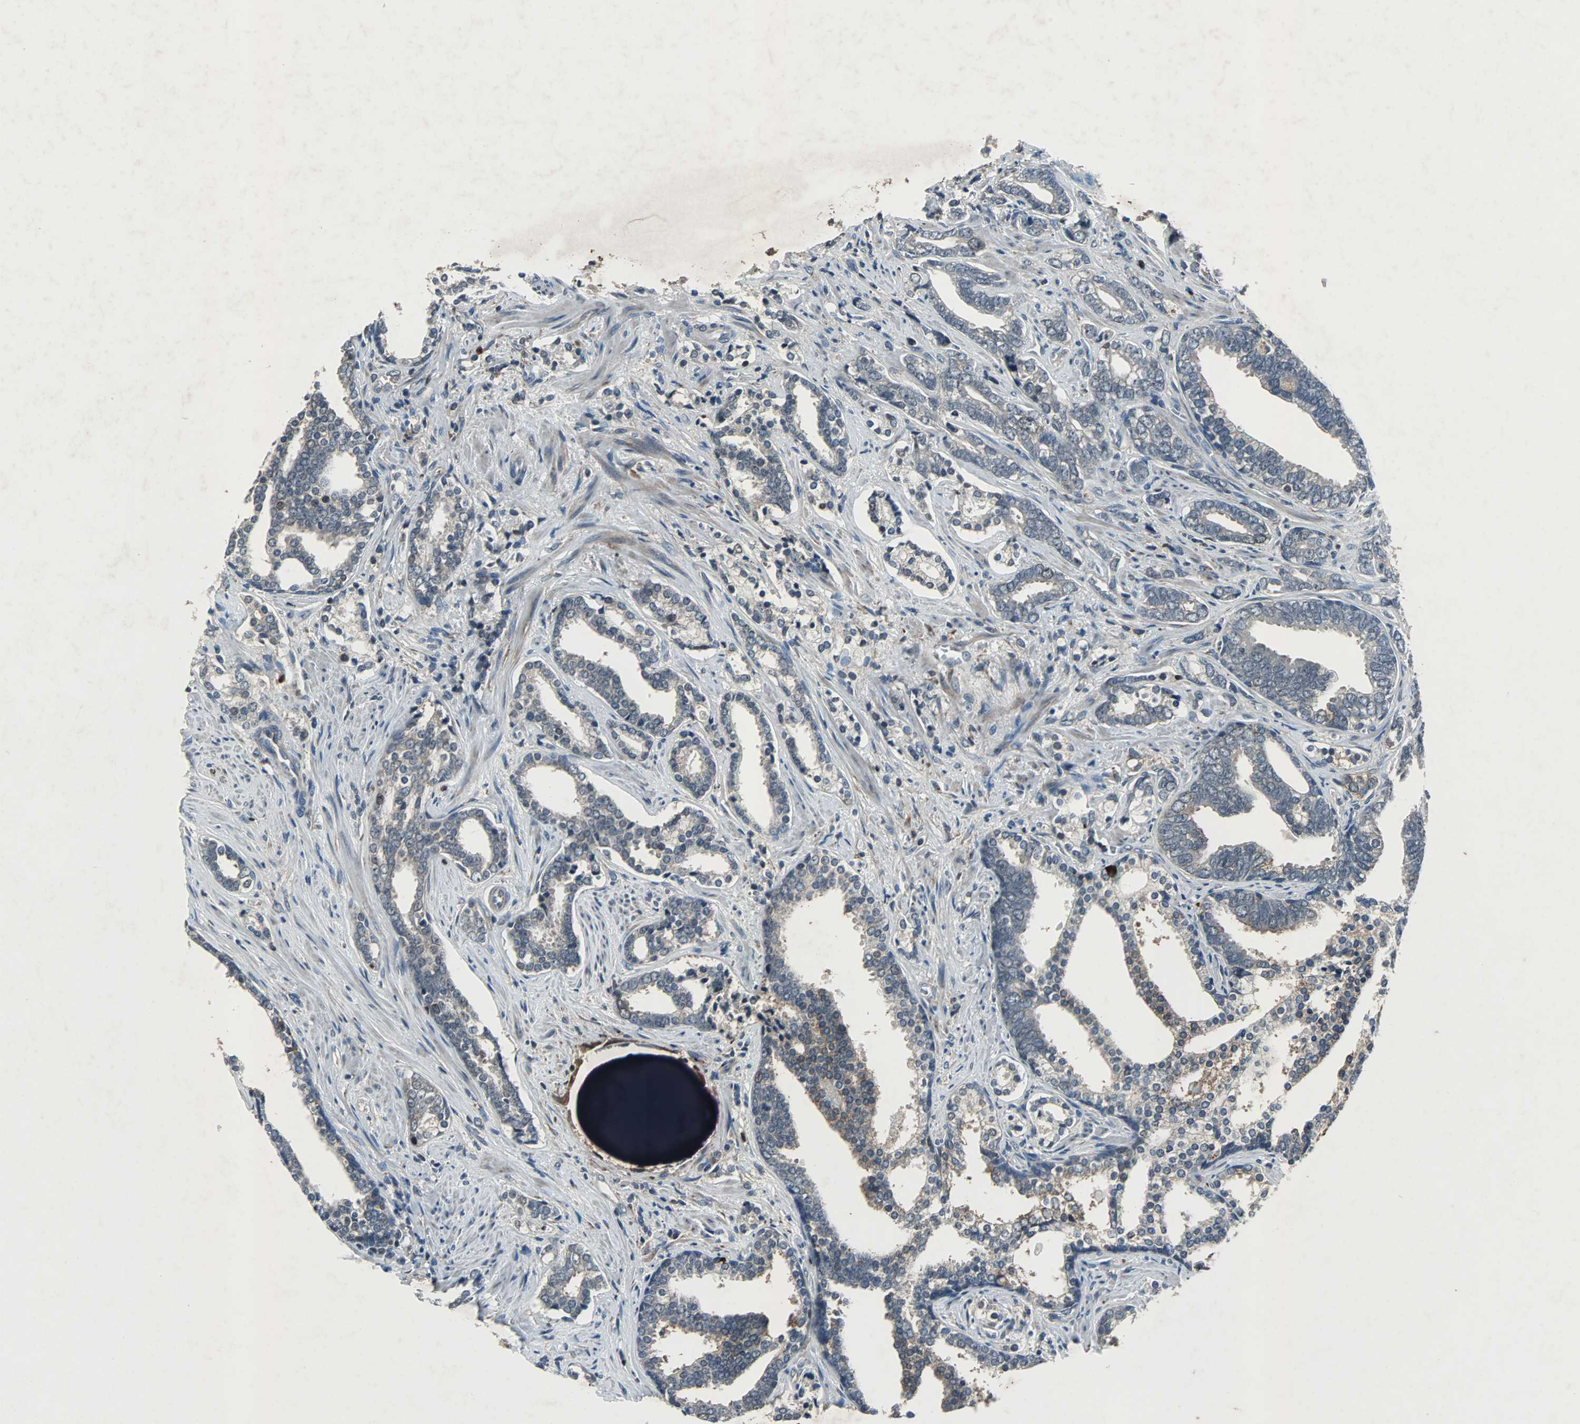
{"staining": {"intensity": "weak", "quantity": "25%-75%", "location": "cytoplasmic/membranous"}, "tissue": "prostate cancer", "cell_type": "Tumor cells", "image_type": "cancer", "snomed": [{"axis": "morphology", "description": "Adenocarcinoma, High grade"}, {"axis": "topography", "description": "Prostate"}], "caption": "Immunohistochemical staining of adenocarcinoma (high-grade) (prostate) exhibits weak cytoplasmic/membranous protein staining in approximately 25%-75% of tumor cells.", "gene": "SOS1", "patient": {"sex": "male", "age": 67}}